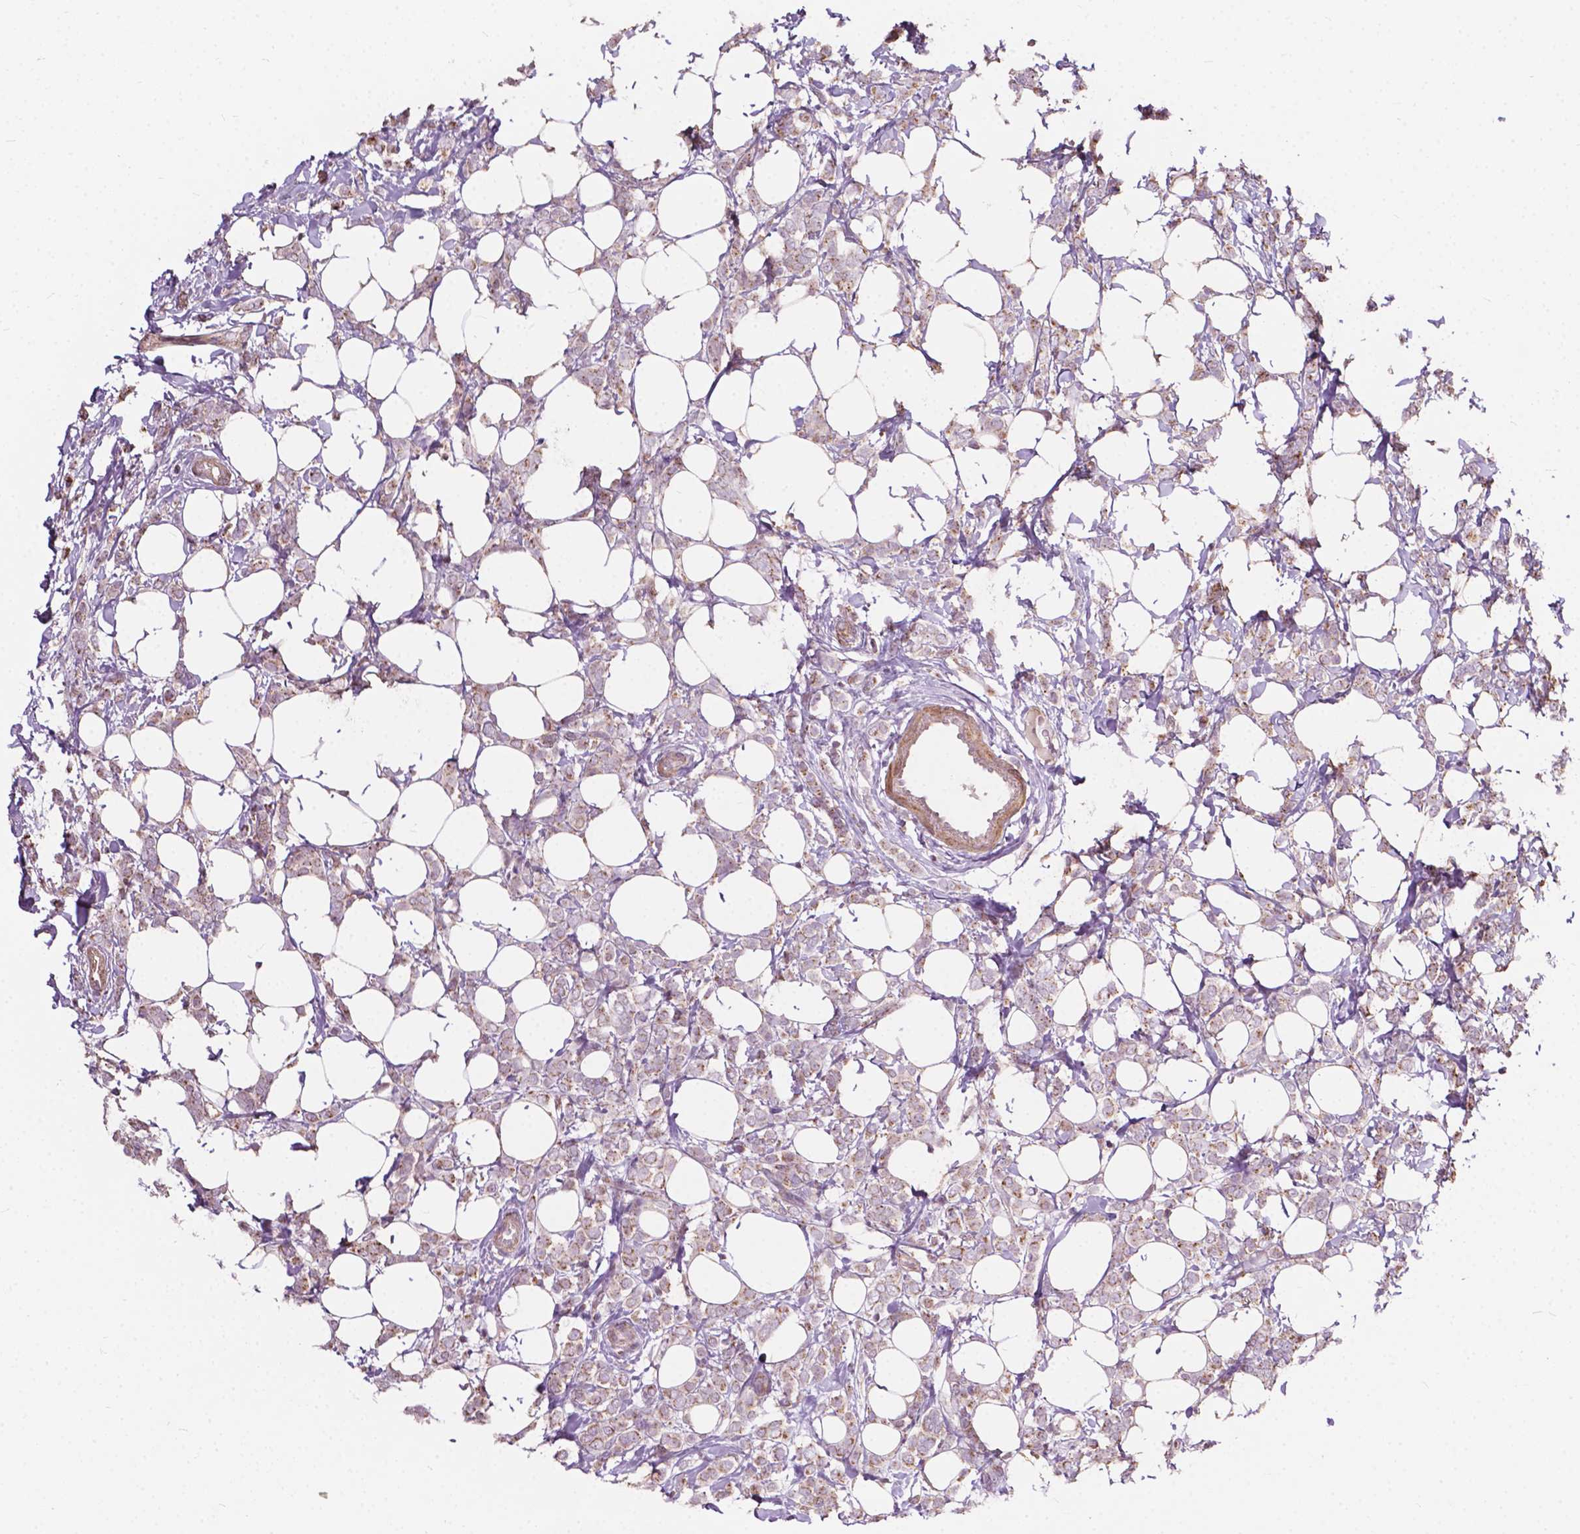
{"staining": {"intensity": "weak", "quantity": ">75%", "location": "cytoplasmic/membranous"}, "tissue": "breast cancer", "cell_type": "Tumor cells", "image_type": "cancer", "snomed": [{"axis": "morphology", "description": "Lobular carcinoma"}, {"axis": "topography", "description": "Breast"}], "caption": "This is an image of immunohistochemistry (IHC) staining of breast lobular carcinoma, which shows weak positivity in the cytoplasmic/membranous of tumor cells.", "gene": "NDUFA10", "patient": {"sex": "female", "age": 49}}